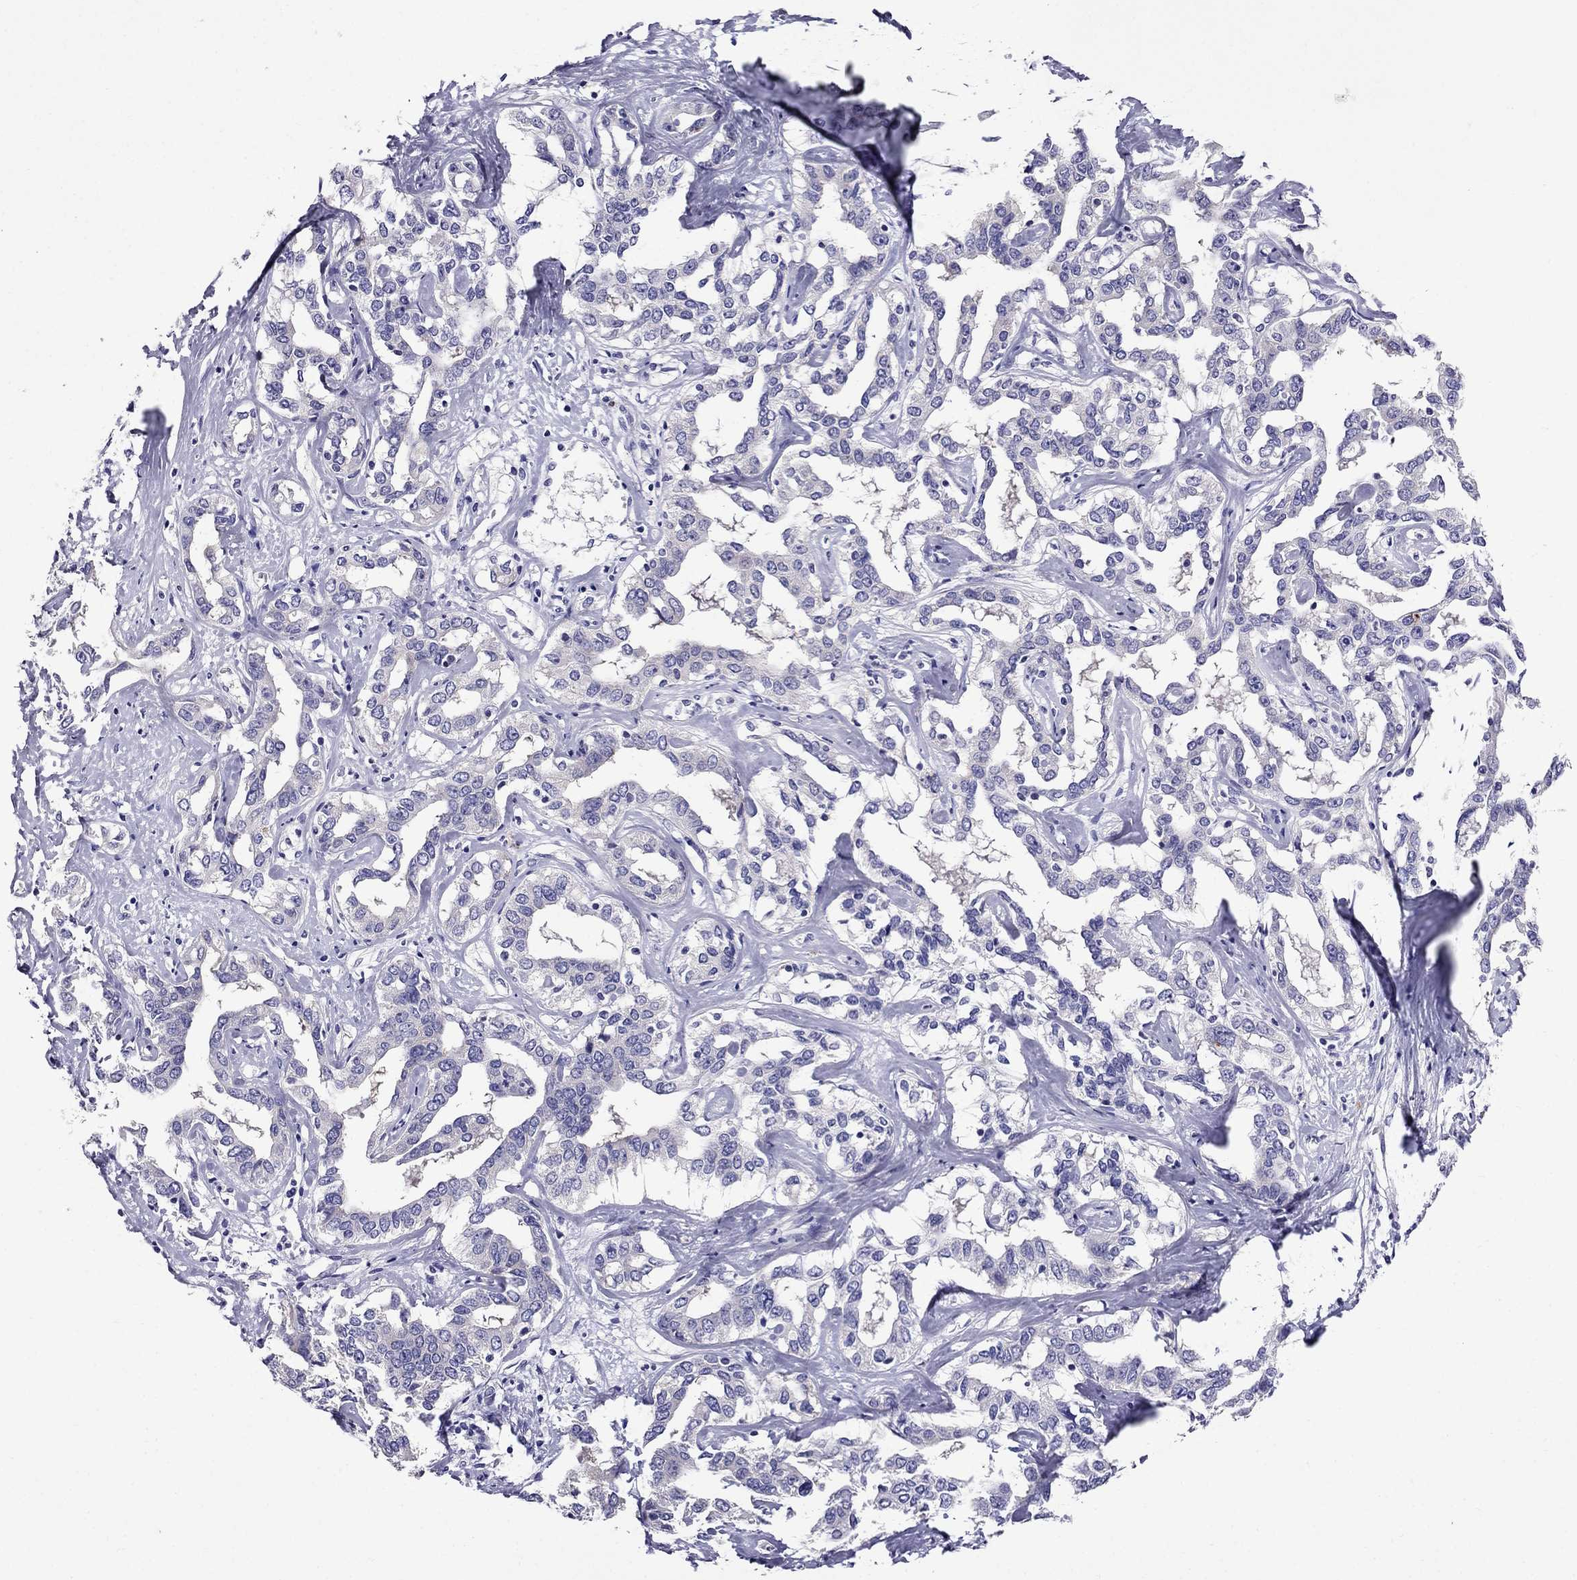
{"staining": {"intensity": "negative", "quantity": "none", "location": "none"}, "tissue": "liver cancer", "cell_type": "Tumor cells", "image_type": "cancer", "snomed": [{"axis": "morphology", "description": "Cholangiocarcinoma"}, {"axis": "topography", "description": "Liver"}], "caption": "Tumor cells are negative for protein expression in human liver cancer.", "gene": "OXCT2", "patient": {"sex": "male", "age": 59}}